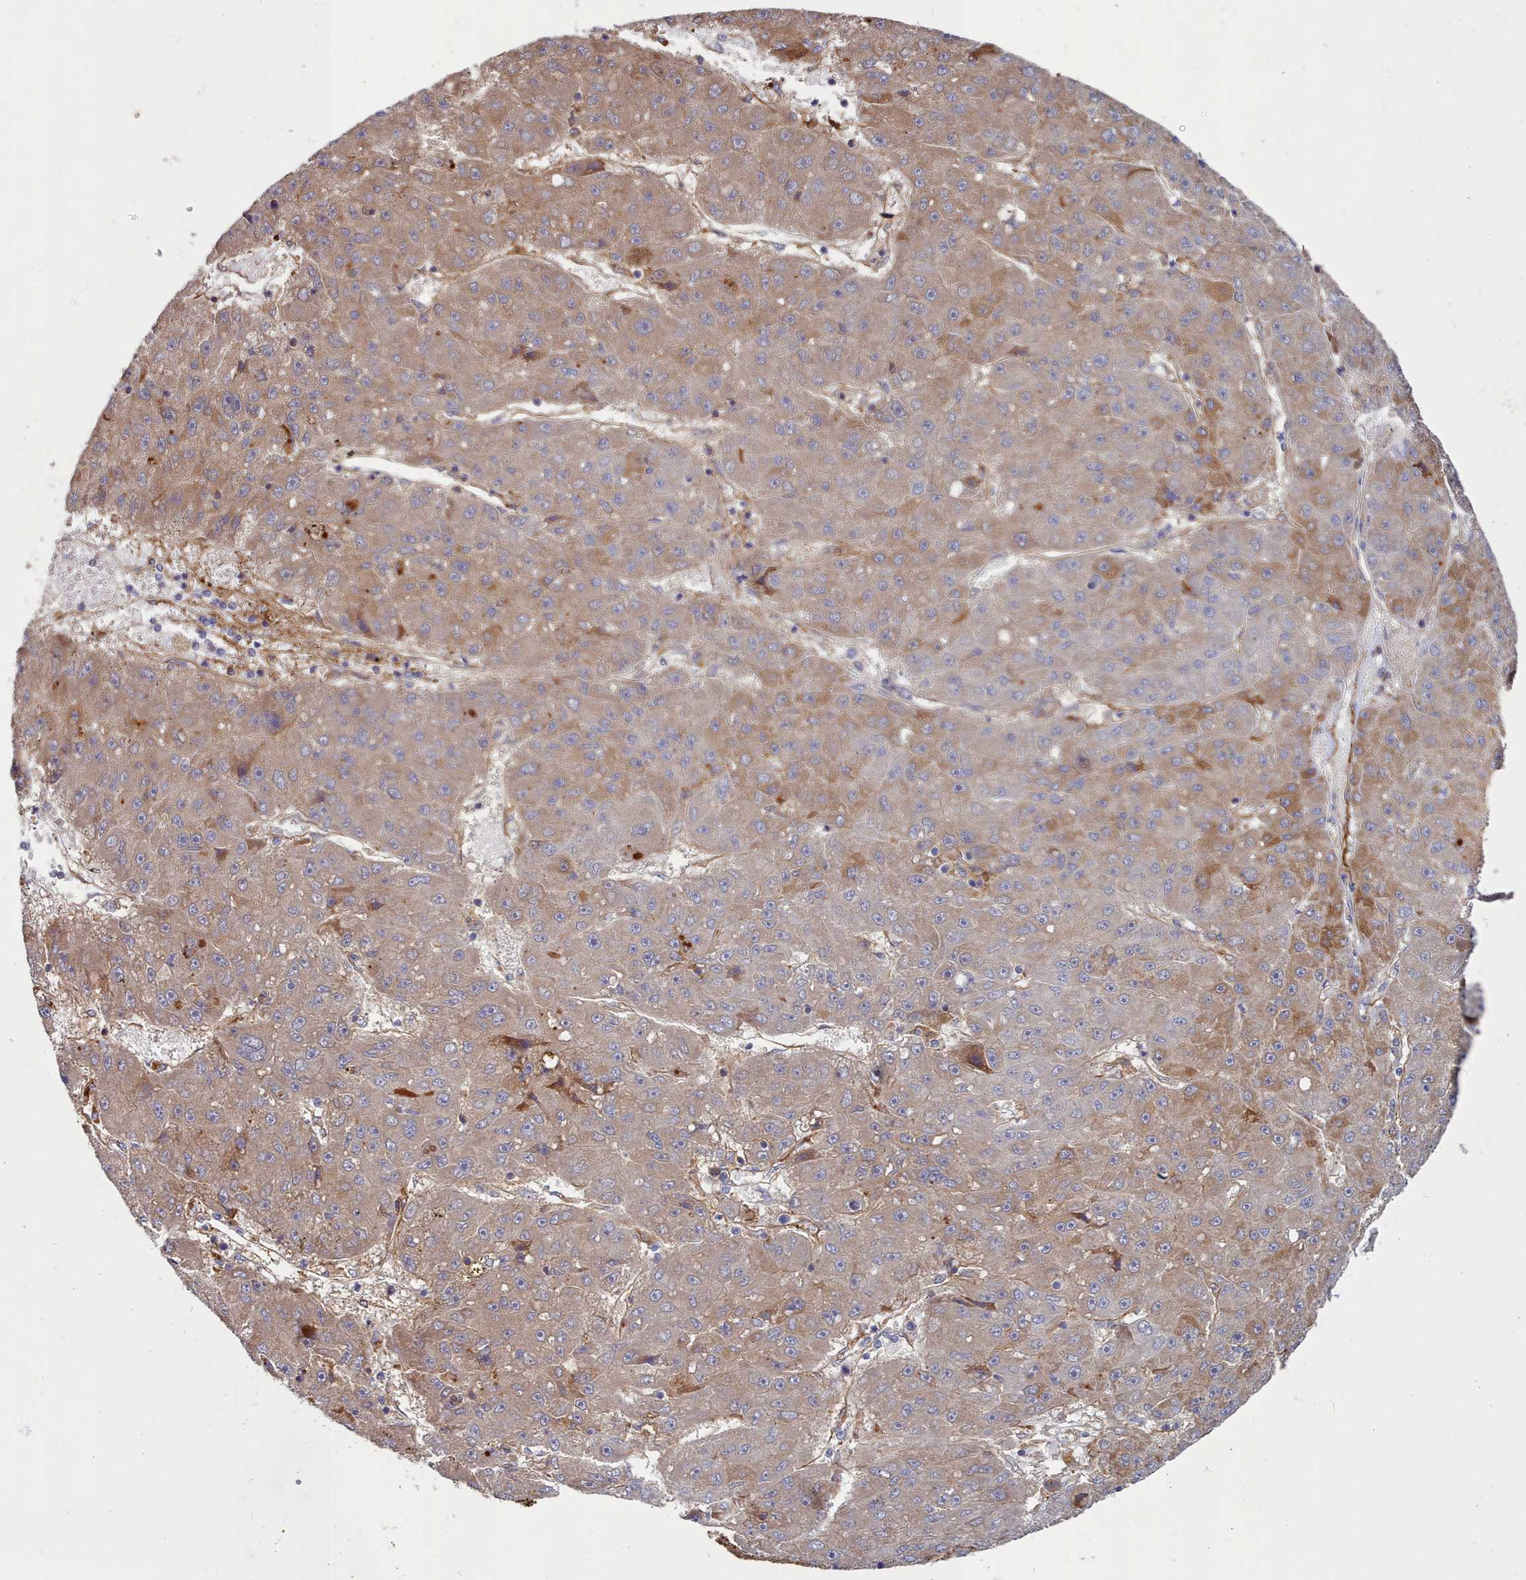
{"staining": {"intensity": "moderate", "quantity": "25%-75%", "location": "cytoplasmic/membranous"}, "tissue": "liver cancer", "cell_type": "Tumor cells", "image_type": "cancer", "snomed": [{"axis": "morphology", "description": "Carcinoma, Hepatocellular, NOS"}, {"axis": "topography", "description": "Liver"}], "caption": "Hepatocellular carcinoma (liver) stained with a protein marker demonstrates moderate staining in tumor cells.", "gene": "G6PC1", "patient": {"sex": "male", "age": 67}}